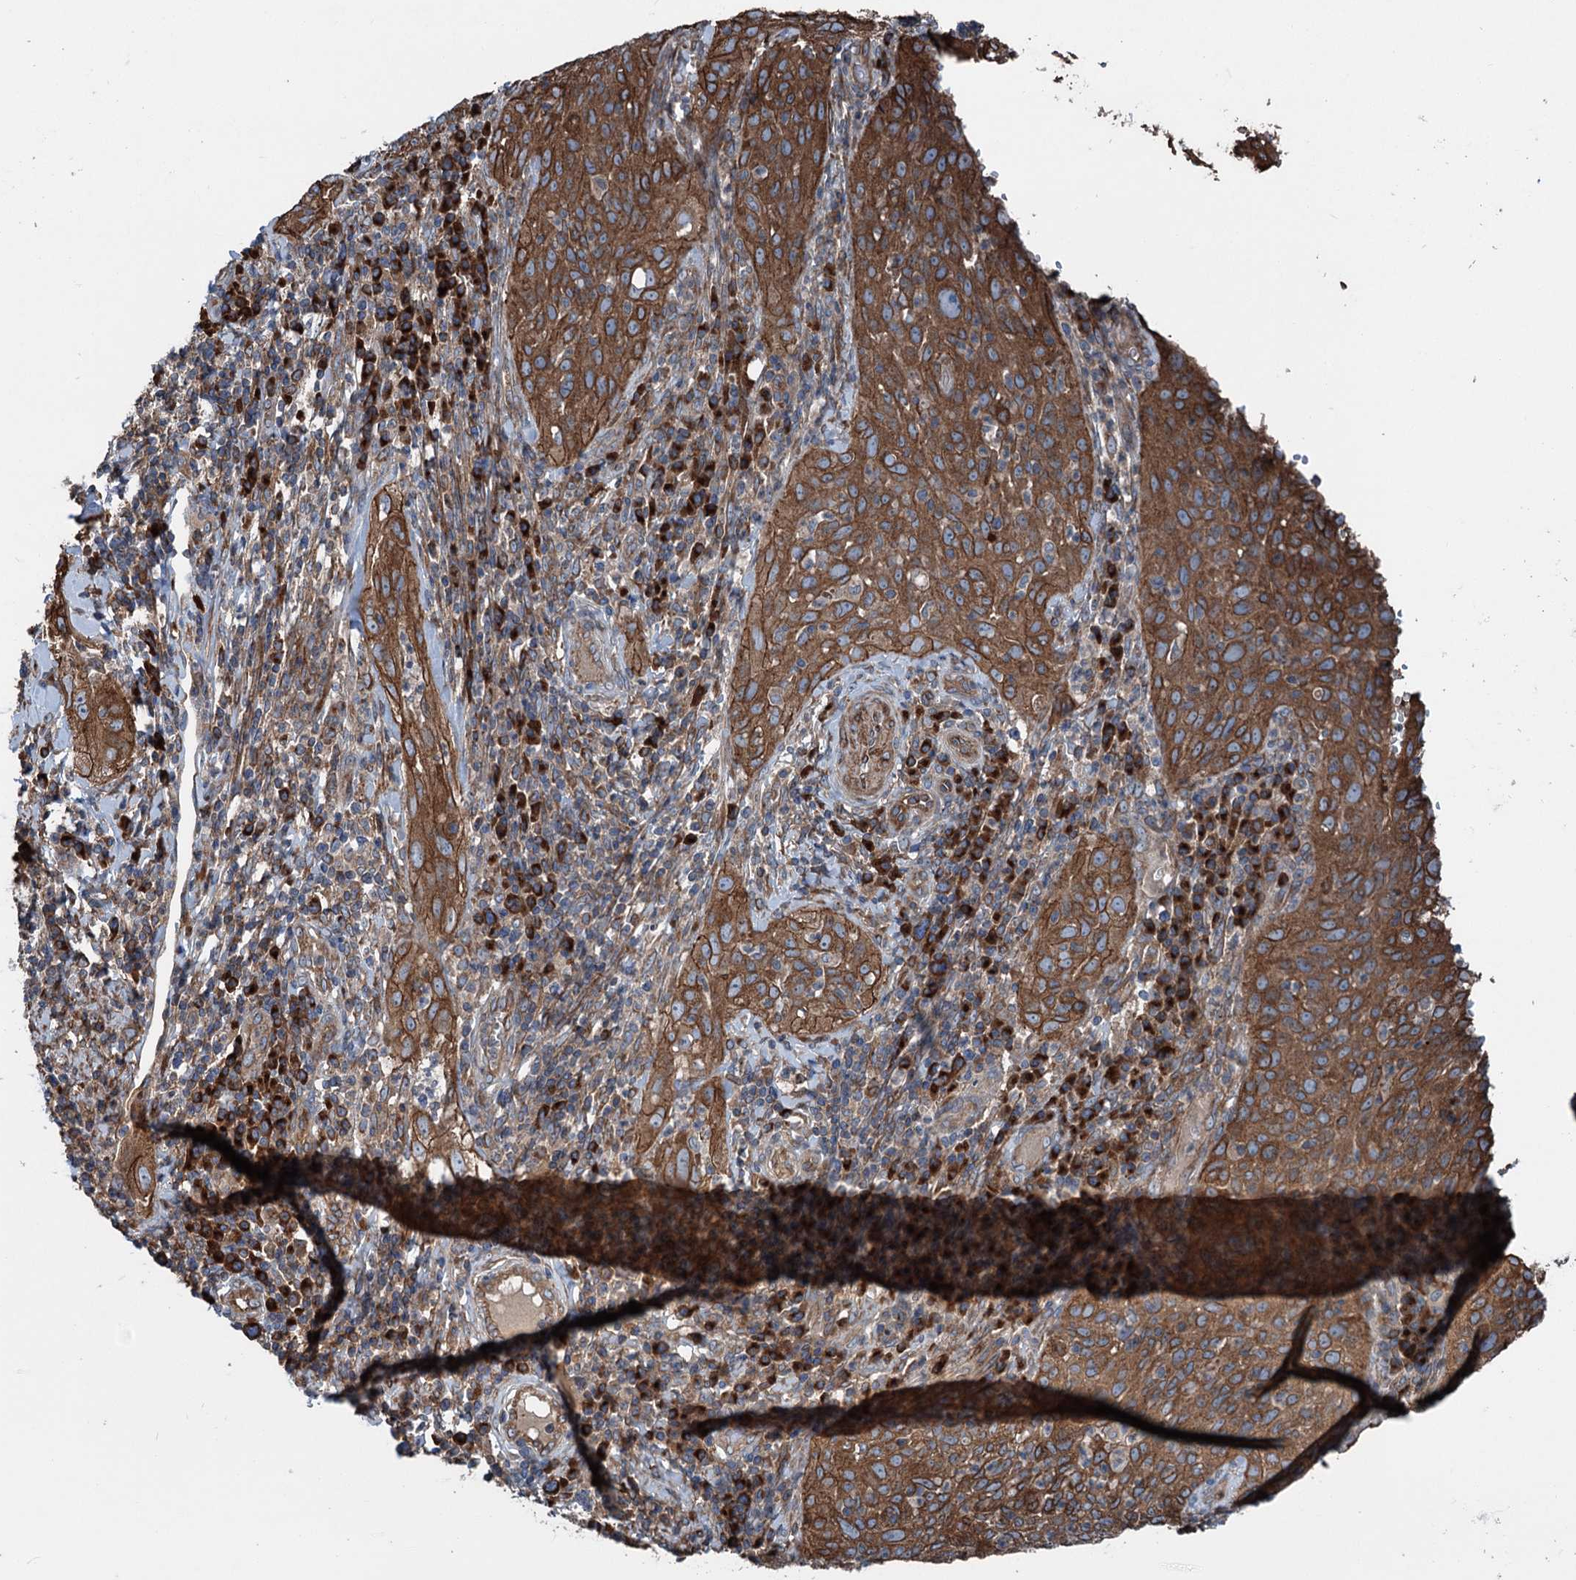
{"staining": {"intensity": "moderate", "quantity": ">75%", "location": "cytoplasmic/membranous"}, "tissue": "cervical cancer", "cell_type": "Tumor cells", "image_type": "cancer", "snomed": [{"axis": "morphology", "description": "Squamous cell carcinoma, NOS"}, {"axis": "topography", "description": "Cervix"}], "caption": "A micrograph showing moderate cytoplasmic/membranous positivity in about >75% of tumor cells in cervical cancer (squamous cell carcinoma), as visualized by brown immunohistochemical staining.", "gene": "CALCOCO1", "patient": {"sex": "female", "age": 31}}